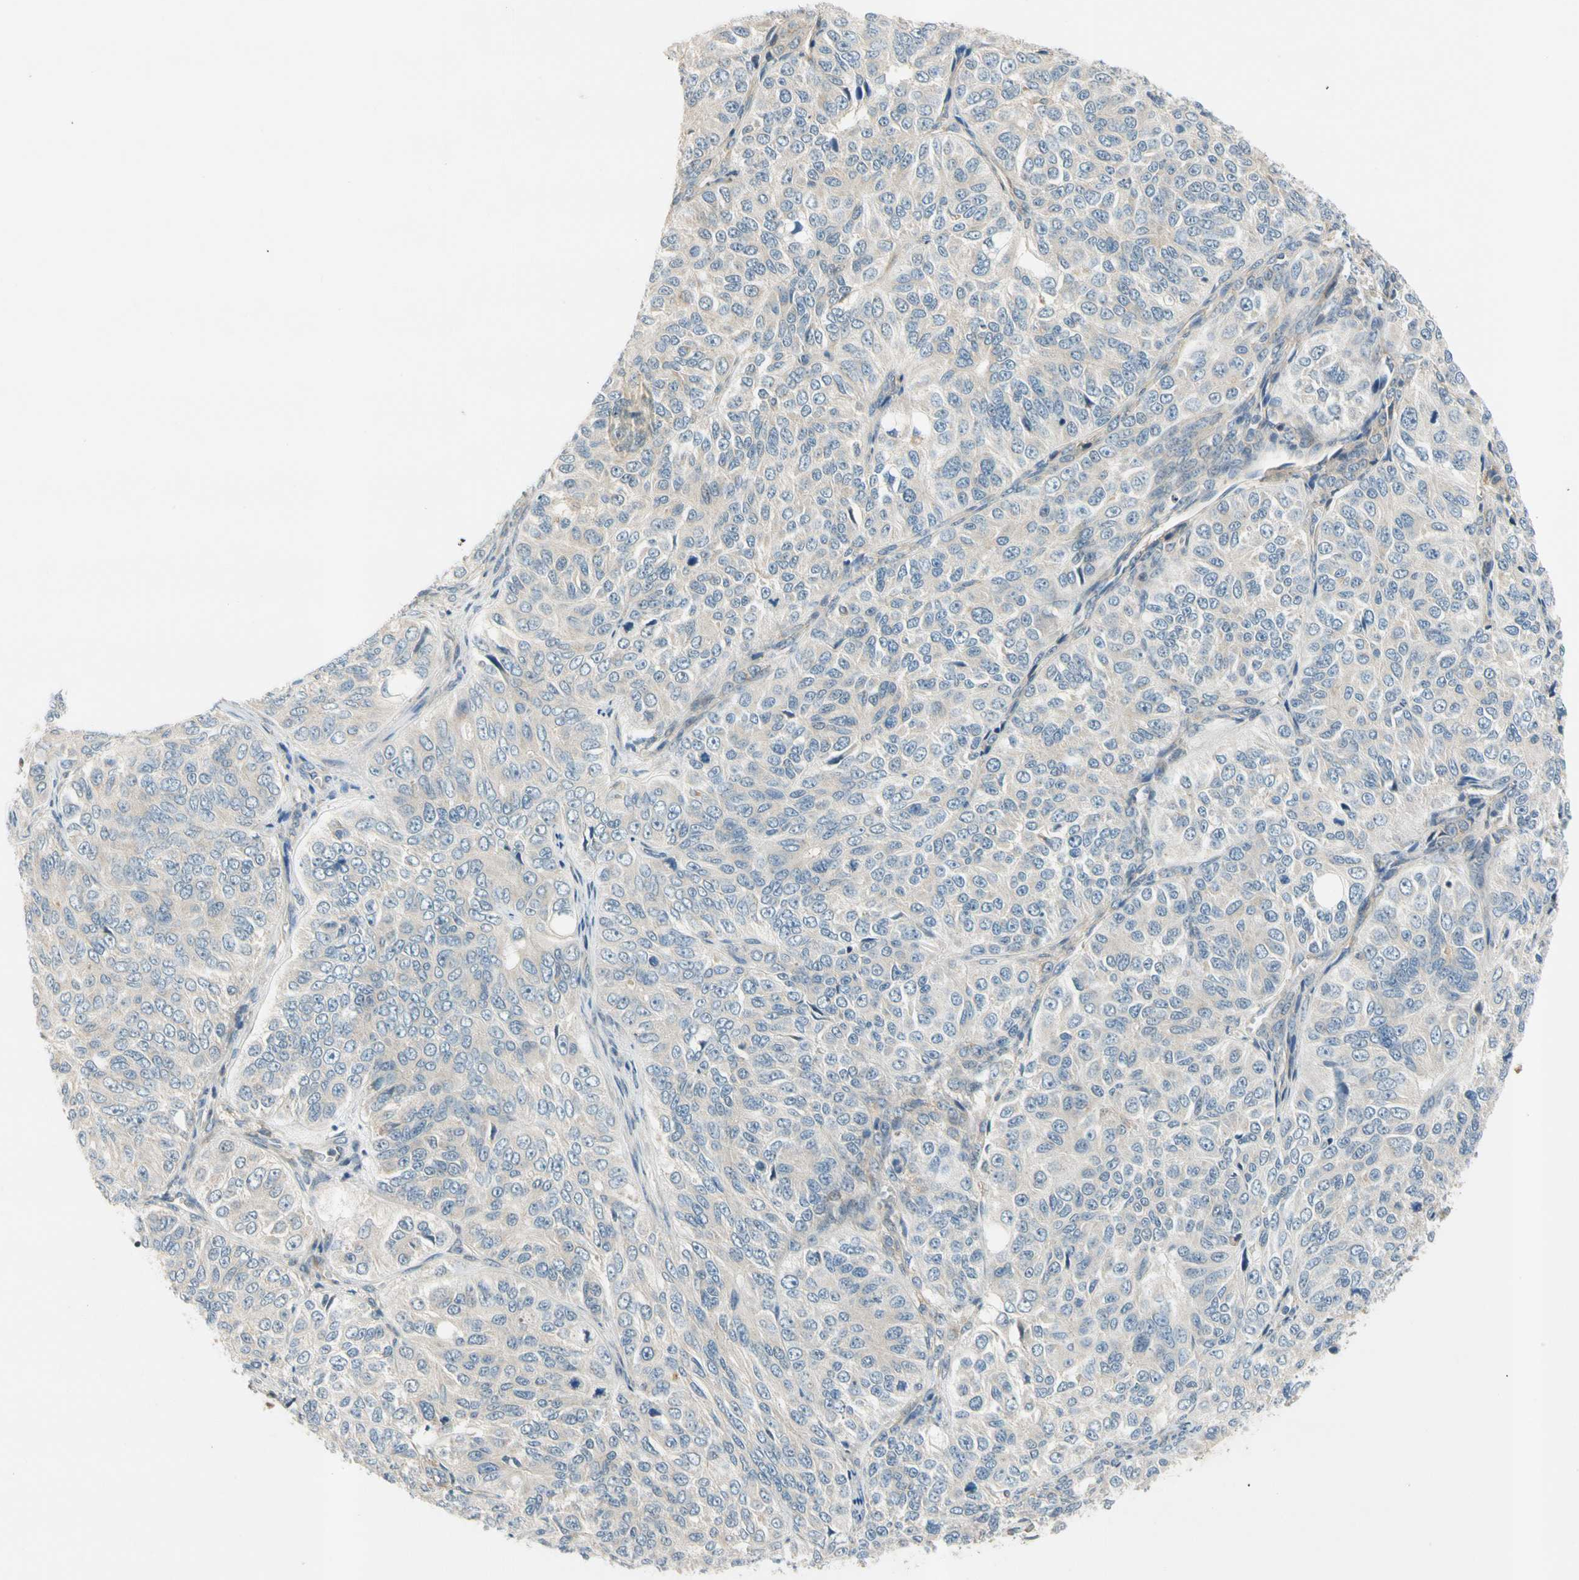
{"staining": {"intensity": "negative", "quantity": "none", "location": "none"}, "tissue": "ovarian cancer", "cell_type": "Tumor cells", "image_type": "cancer", "snomed": [{"axis": "morphology", "description": "Carcinoma, endometroid"}, {"axis": "topography", "description": "Ovary"}], "caption": "Tumor cells show no significant staining in endometroid carcinoma (ovarian).", "gene": "GATD1", "patient": {"sex": "female", "age": 51}}